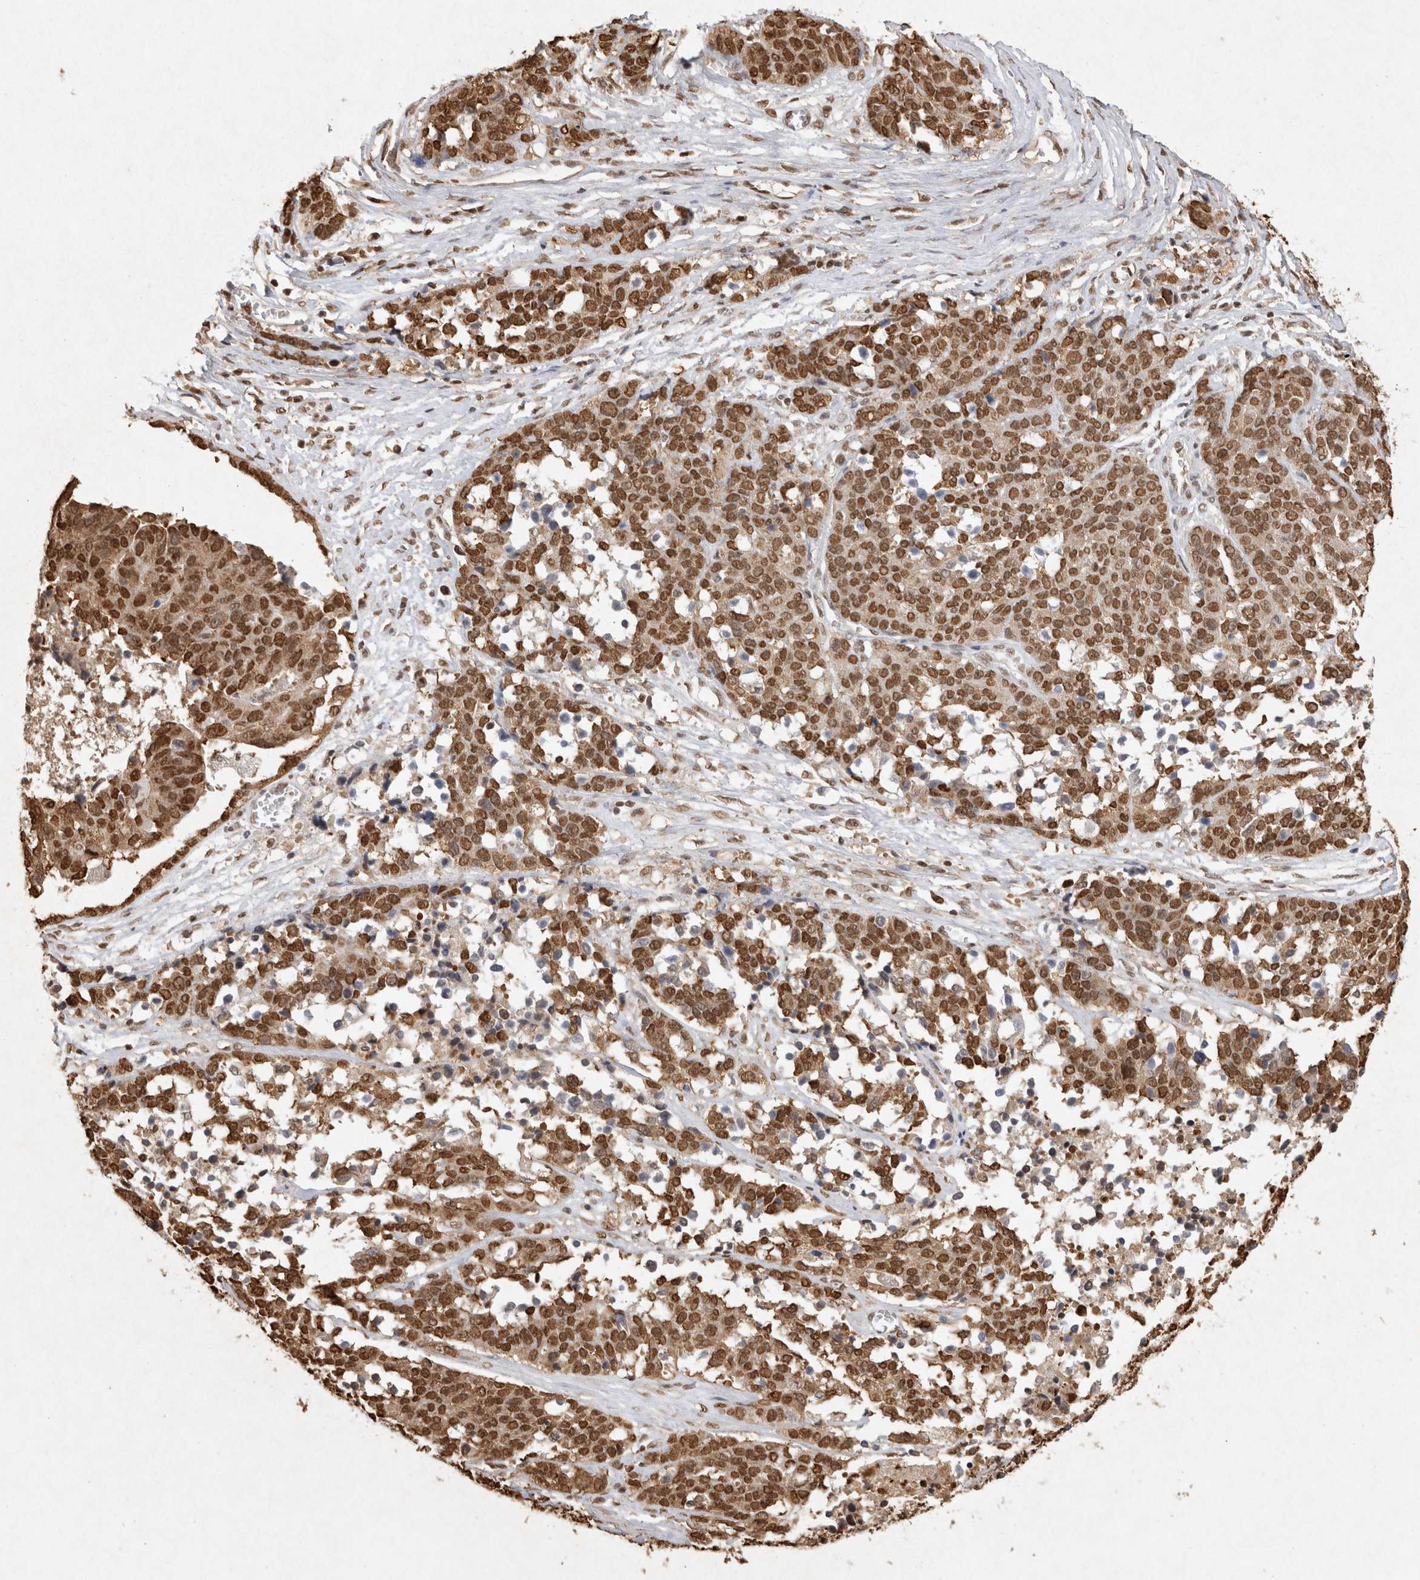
{"staining": {"intensity": "moderate", "quantity": ">75%", "location": "nuclear"}, "tissue": "ovarian cancer", "cell_type": "Tumor cells", "image_type": "cancer", "snomed": [{"axis": "morphology", "description": "Cystadenocarcinoma, serous, NOS"}, {"axis": "topography", "description": "Ovary"}], "caption": "This photomicrograph shows immunohistochemistry (IHC) staining of human ovarian serous cystadenocarcinoma, with medium moderate nuclear positivity in about >75% of tumor cells.", "gene": "HDGF", "patient": {"sex": "female", "age": 44}}